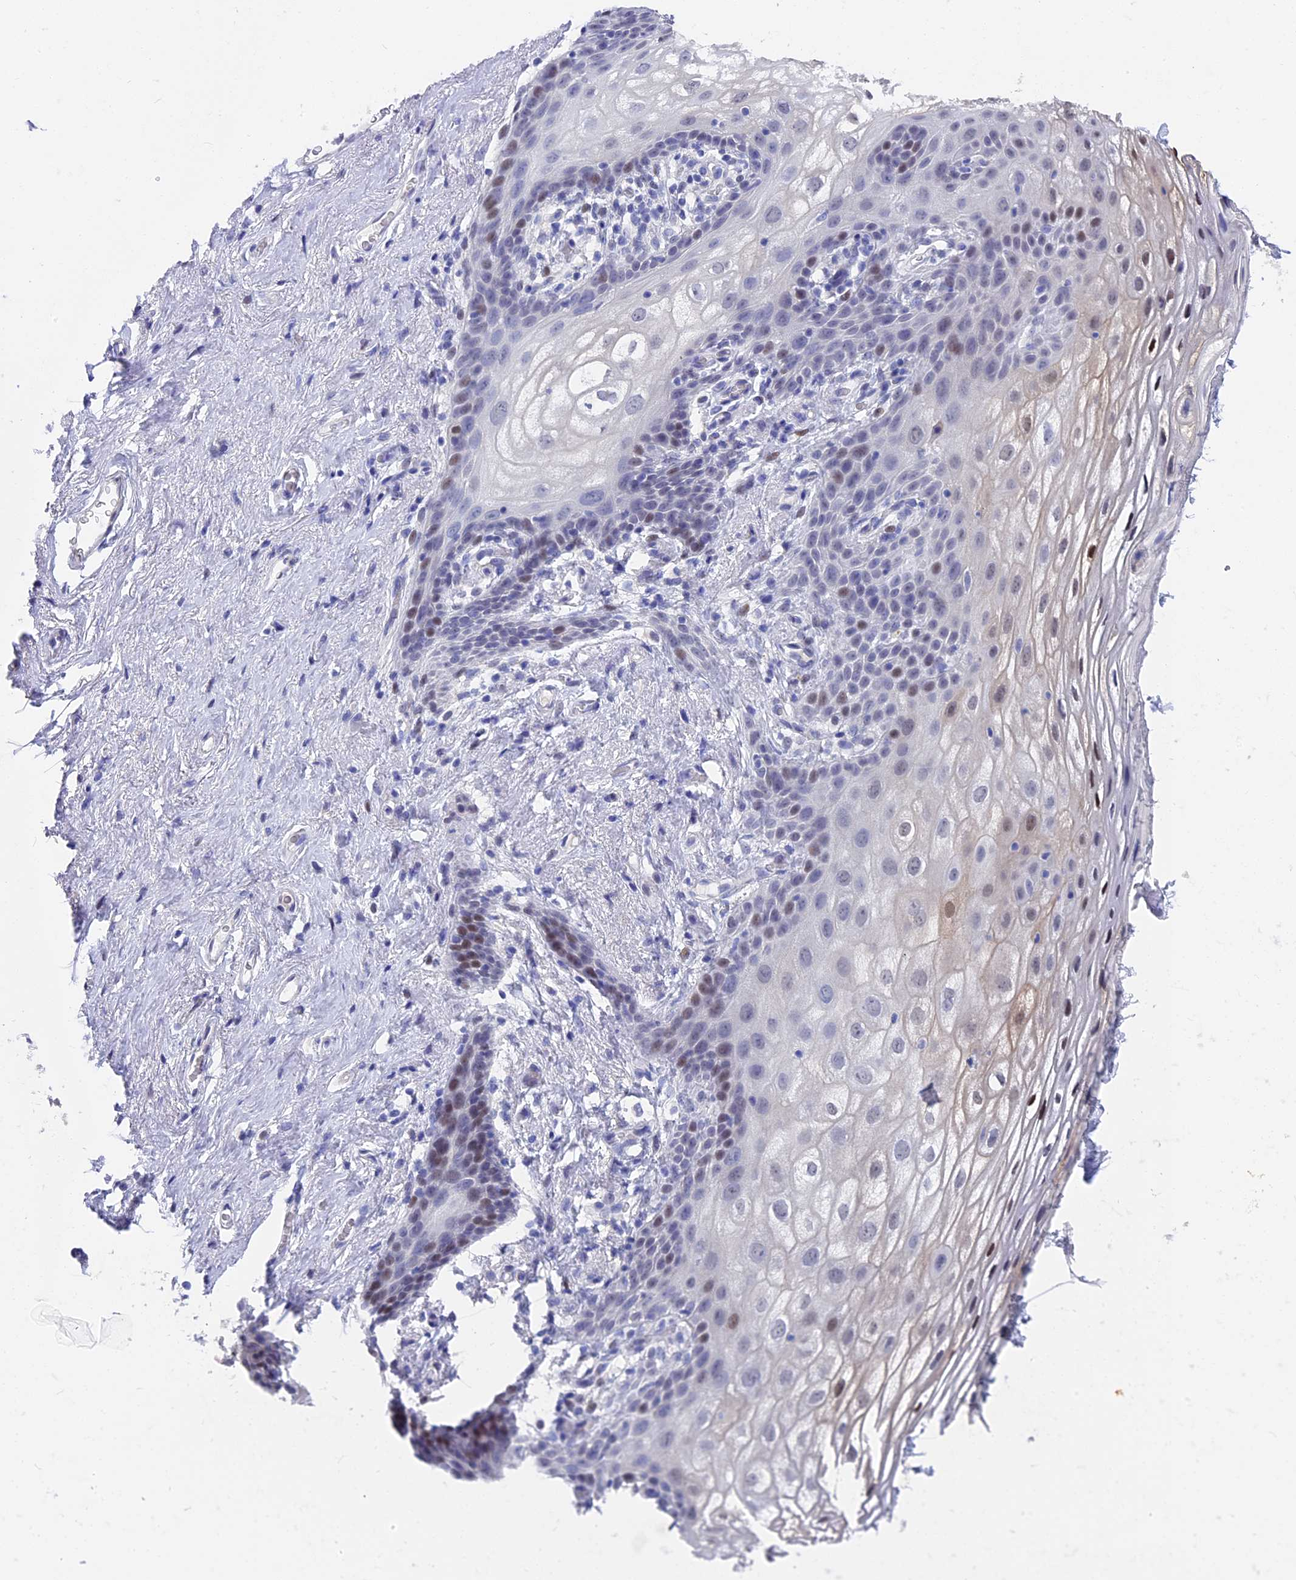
{"staining": {"intensity": "moderate", "quantity": "<25%", "location": "cytoplasmic/membranous,nuclear"}, "tissue": "vagina", "cell_type": "Squamous epithelial cells", "image_type": "normal", "snomed": [{"axis": "morphology", "description": "Normal tissue, NOS"}, {"axis": "topography", "description": "Vagina"}, {"axis": "topography", "description": "Peripheral nerve tissue"}], "caption": "A high-resolution micrograph shows immunohistochemistry staining of normal vagina, which reveals moderate cytoplasmic/membranous,nuclear staining in approximately <25% of squamous epithelial cells. (Brightfield microscopy of DAB IHC at high magnification).", "gene": "VPS33B", "patient": {"sex": "female", "age": 71}}